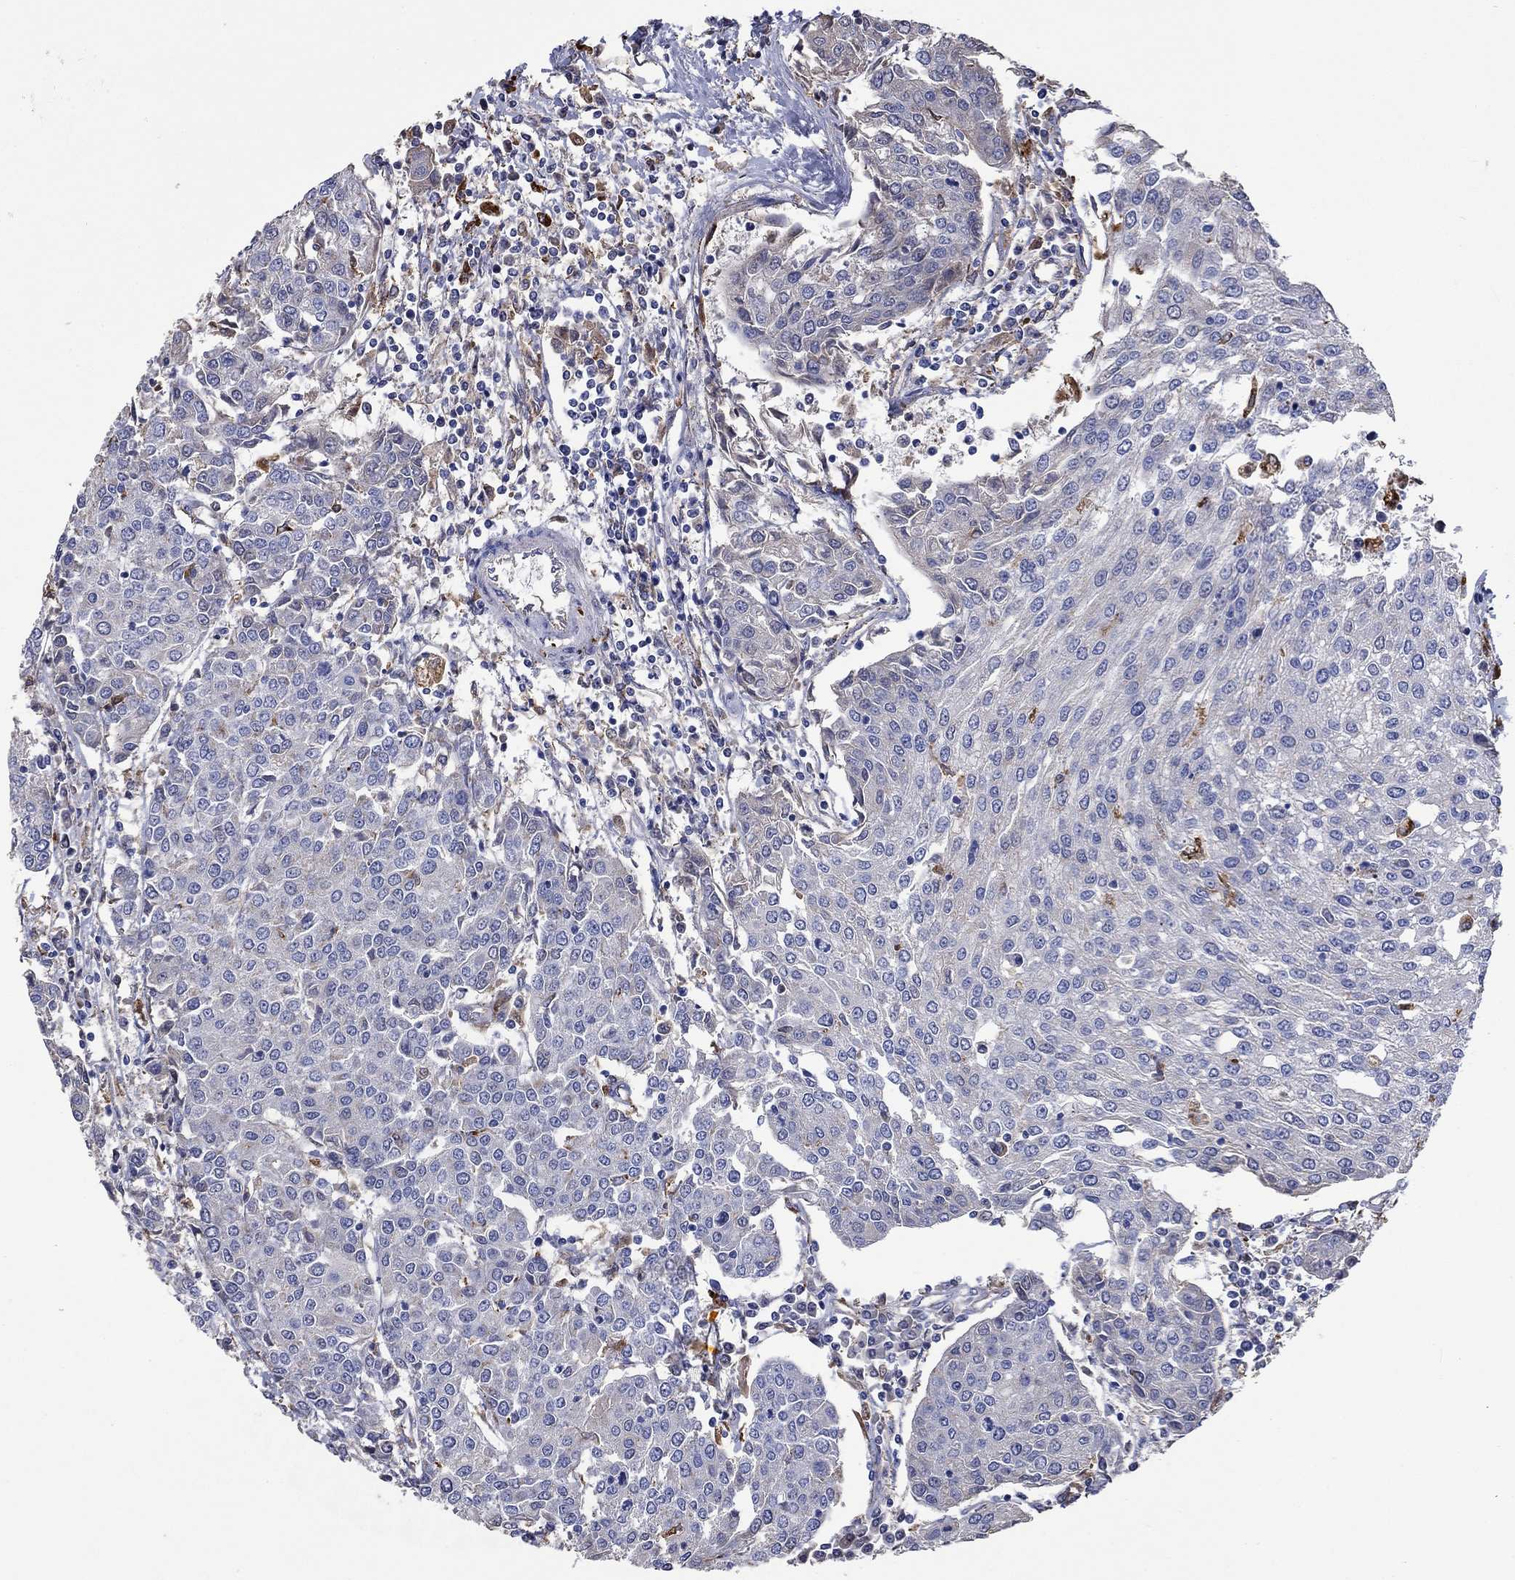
{"staining": {"intensity": "negative", "quantity": "none", "location": "none"}, "tissue": "urothelial cancer", "cell_type": "Tumor cells", "image_type": "cancer", "snomed": [{"axis": "morphology", "description": "Urothelial carcinoma, High grade"}, {"axis": "topography", "description": "Urinary bladder"}], "caption": "Immunohistochemistry image of human urothelial carcinoma (high-grade) stained for a protein (brown), which reveals no expression in tumor cells.", "gene": "CTSB", "patient": {"sex": "female", "age": 85}}